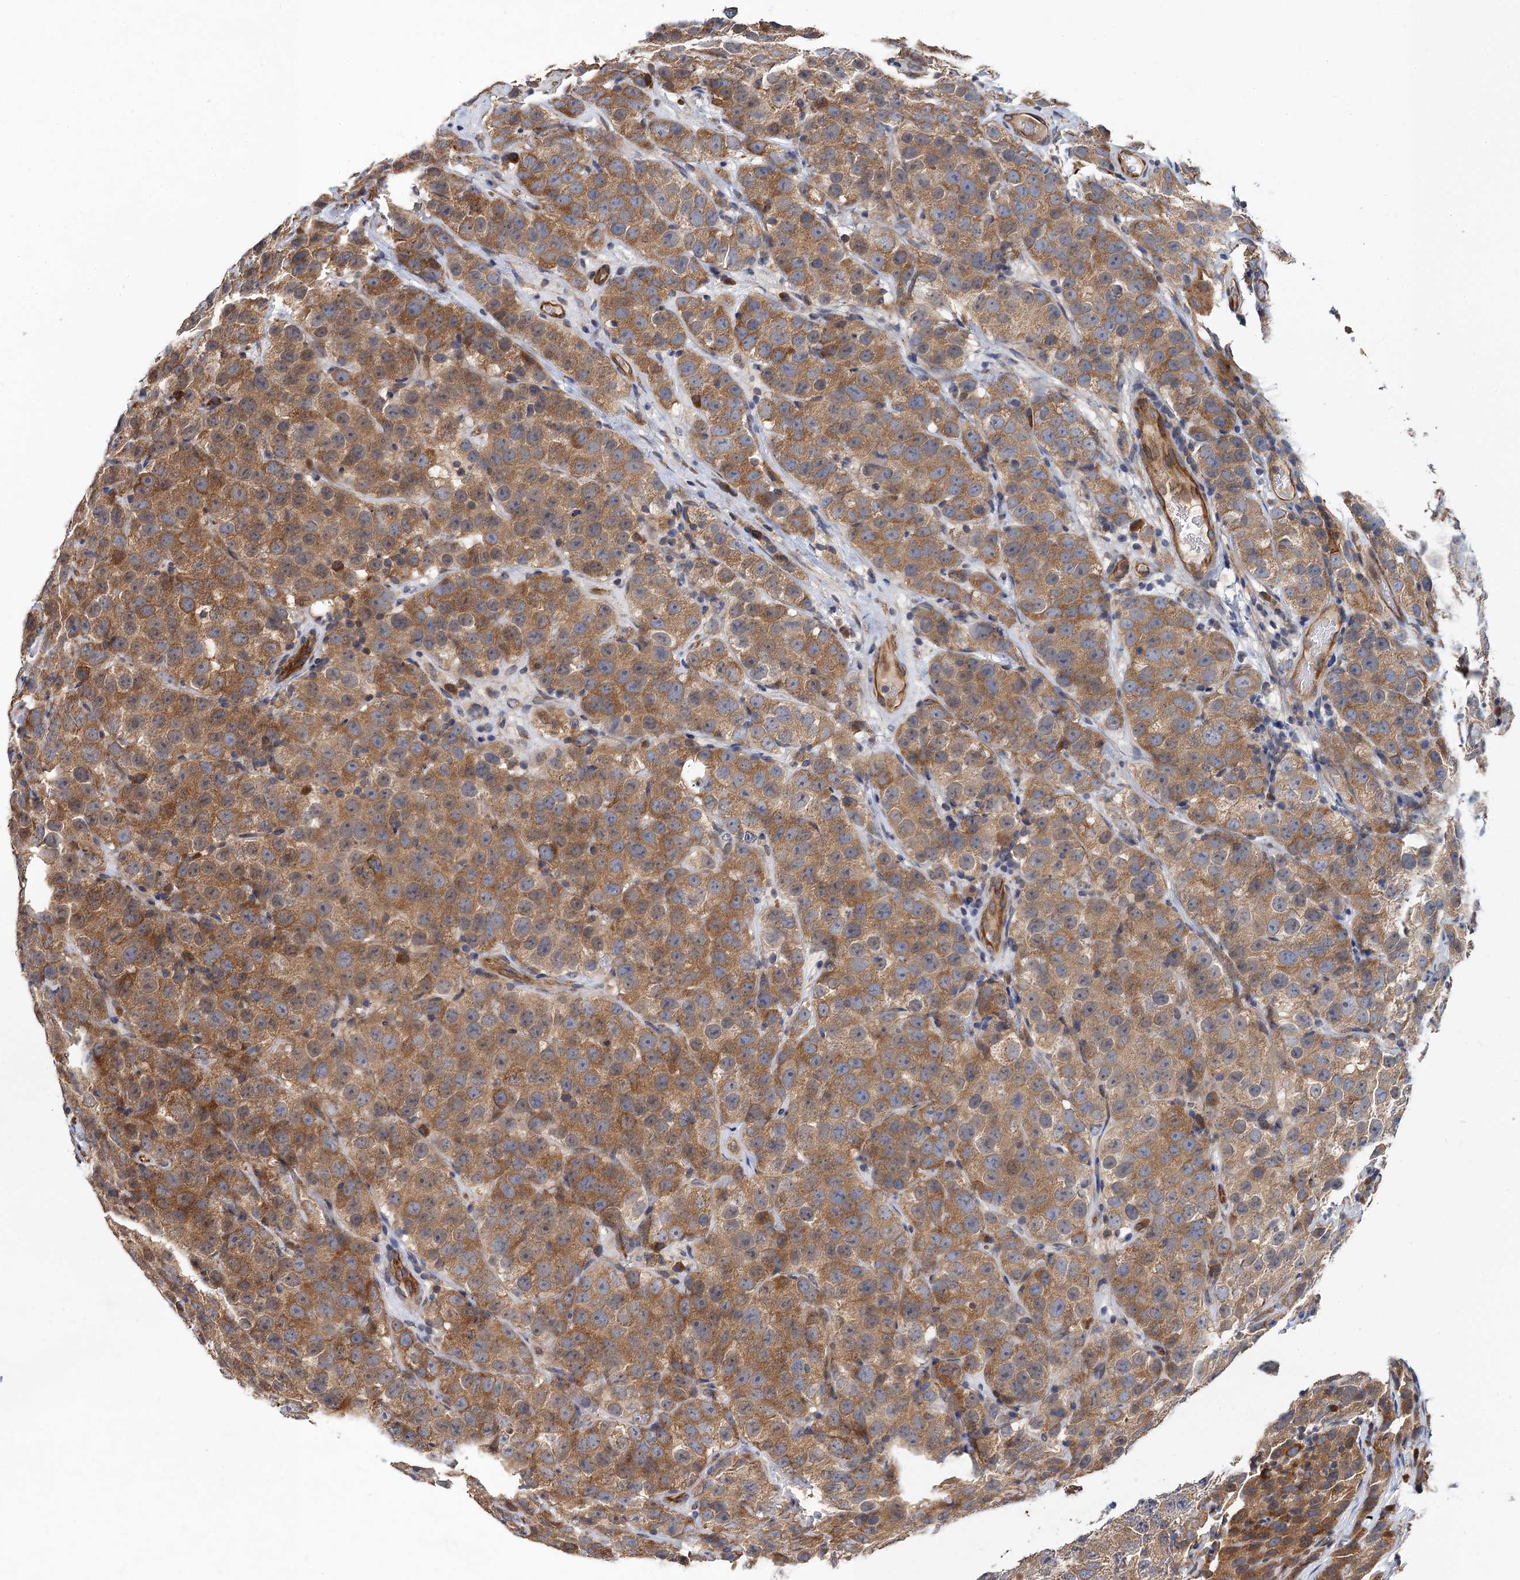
{"staining": {"intensity": "moderate", "quantity": "25%-75%", "location": "cytoplasmic/membranous"}, "tissue": "testis cancer", "cell_type": "Tumor cells", "image_type": "cancer", "snomed": [{"axis": "morphology", "description": "Seminoma, NOS"}, {"axis": "topography", "description": "Testis"}], "caption": "Testis cancer tissue reveals moderate cytoplasmic/membranous positivity in approximately 25%-75% of tumor cells, visualized by immunohistochemistry. (Brightfield microscopy of DAB IHC at high magnification).", "gene": "PJA2", "patient": {"sex": "male", "age": 28}}